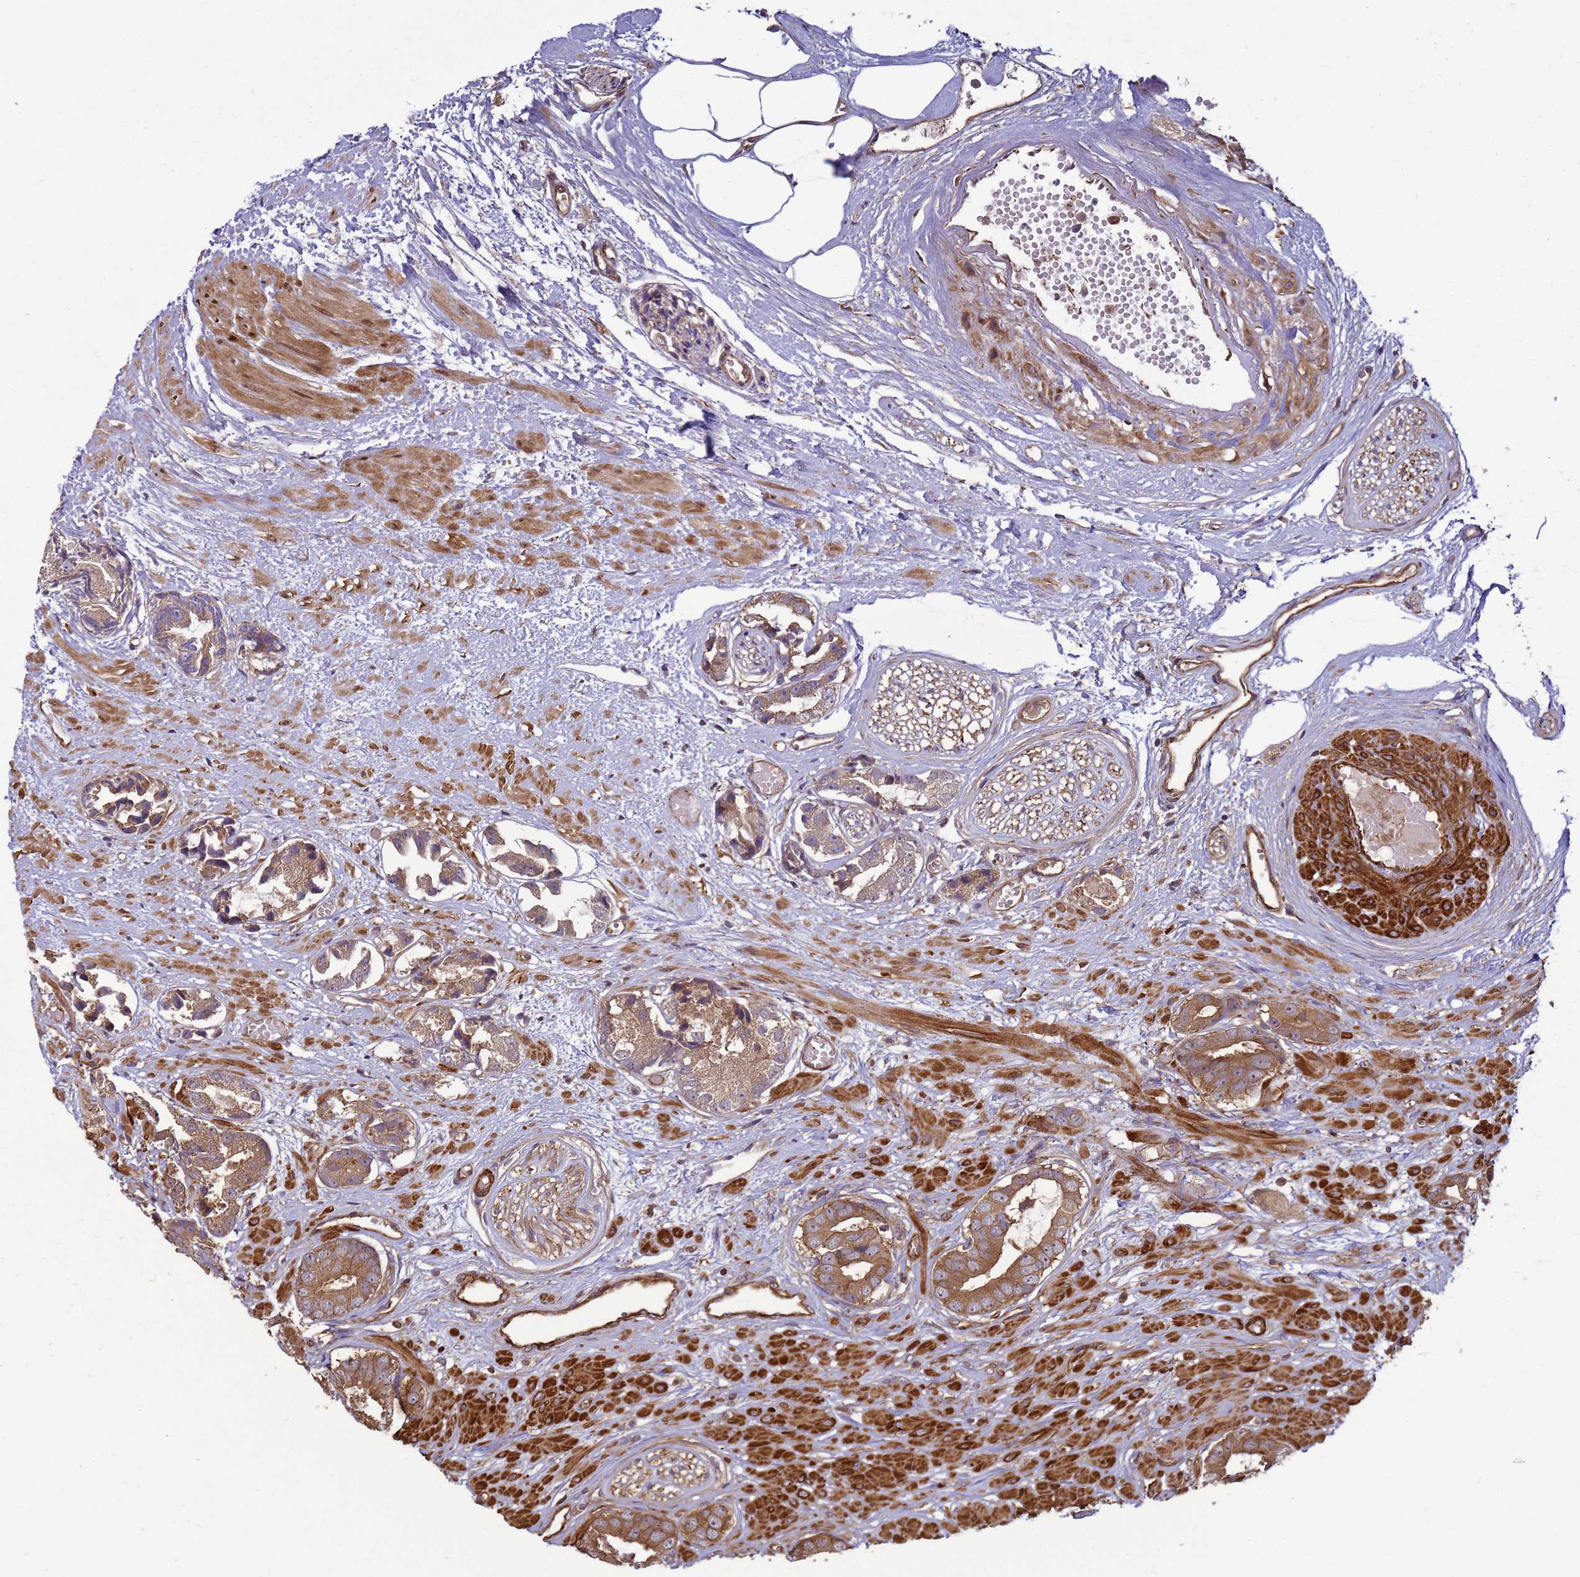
{"staining": {"intensity": "moderate", "quantity": ">75%", "location": "cytoplasmic/membranous"}, "tissue": "prostate cancer", "cell_type": "Tumor cells", "image_type": "cancer", "snomed": [{"axis": "morphology", "description": "Adenocarcinoma, Low grade"}, {"axis": "topography", "description": "Prostate"}], "caption": "Immunohistochemistry (IHC) (DAB) staining of human adenocarcinoma (low-grade) (prostate) shows moderate cytoplasmic/membranous protein staining in about >75% of tumor cells.", "gene": "CNOT1", "patient": {"sex": "male", "age": 64}}